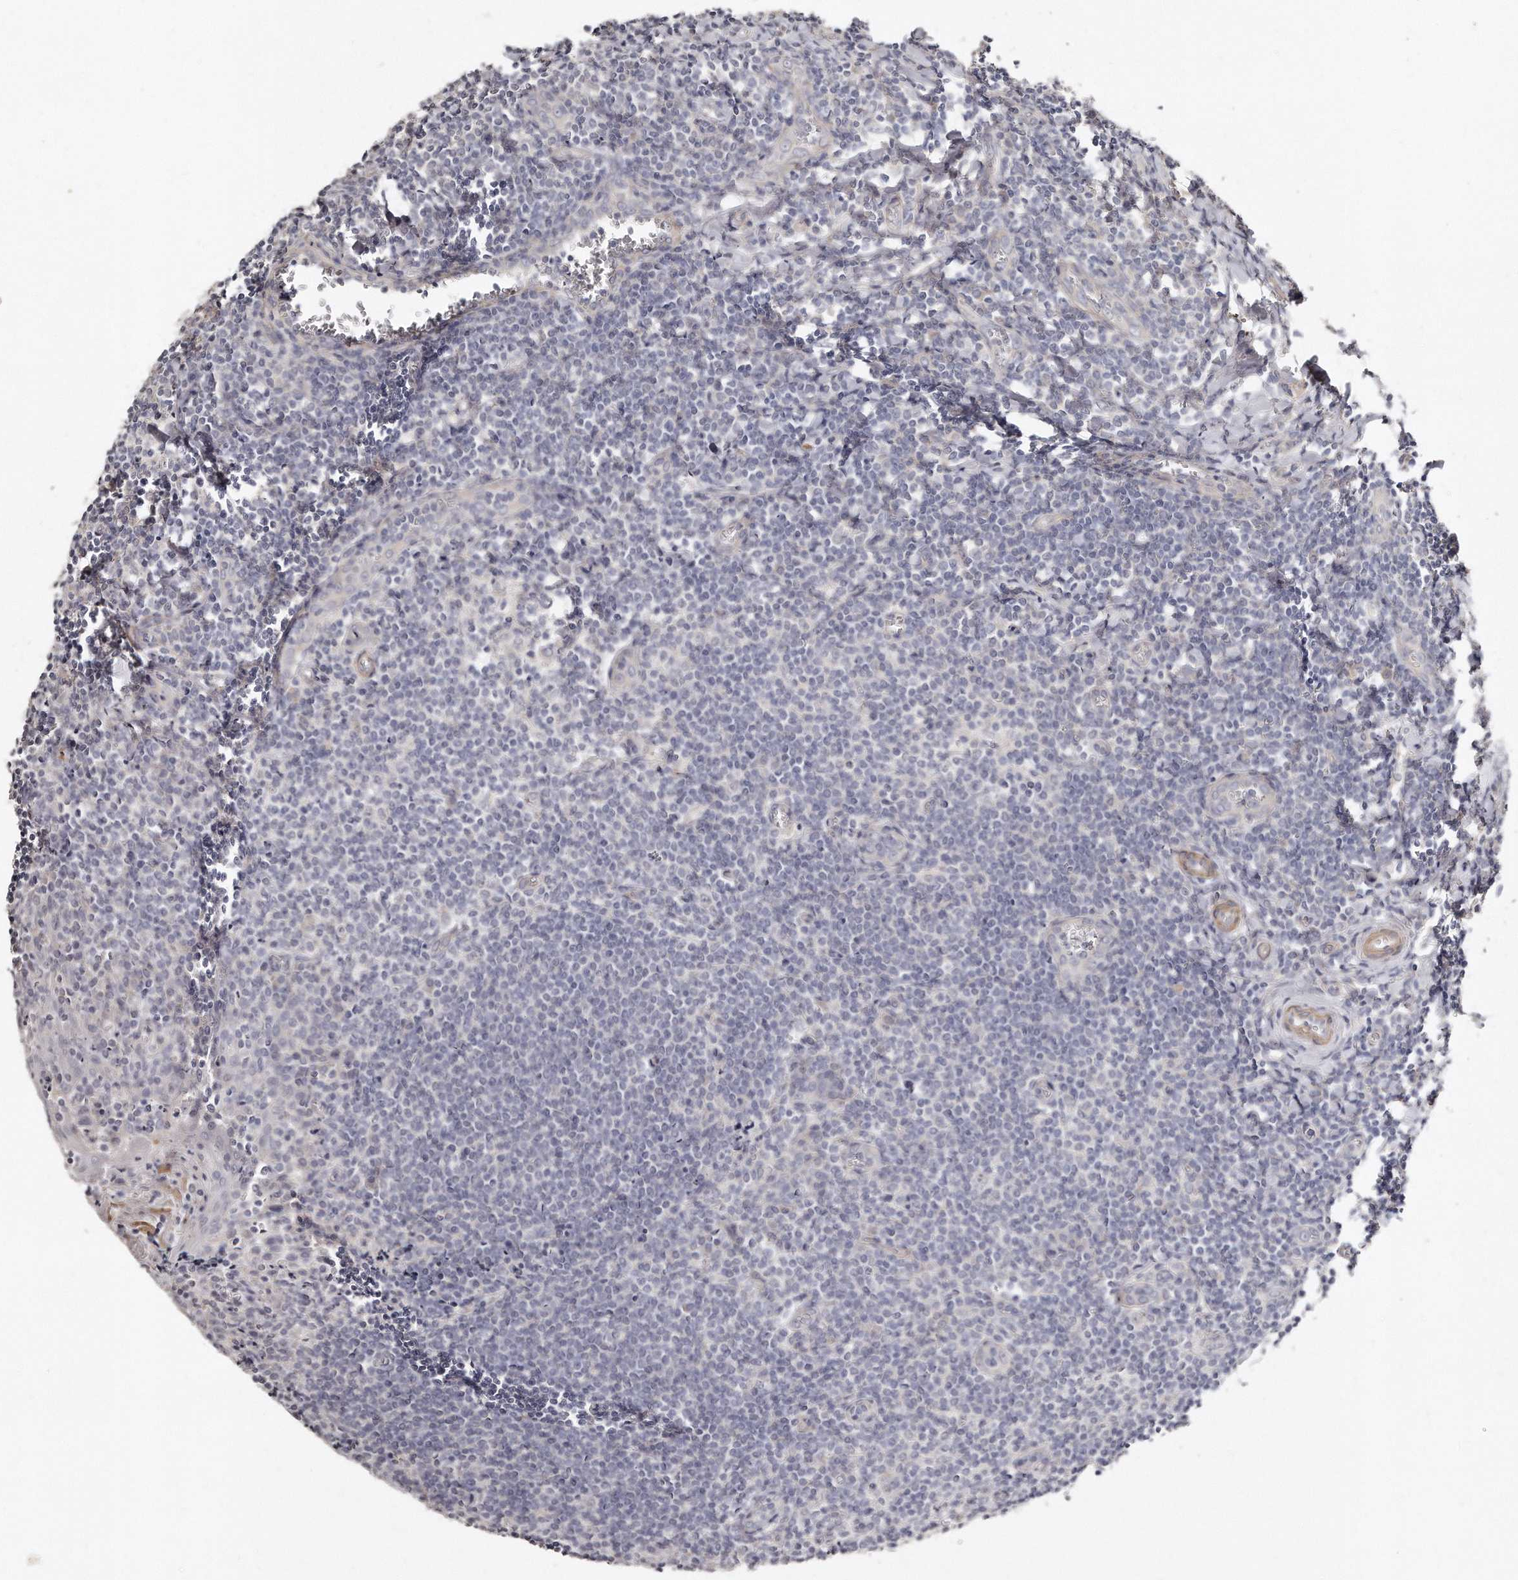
{"staining": {"intensity": "negative", "quantity": "none", "location": "none"}, "tissue": "tonsil", "cell_type": "Germinal center cells", "image_type": "normal", "snomed": [{"axis": "morphology", "description": "Normal tissue, NOS"}, {"axis": "topography", "description": "Tonsil"}], "caption": "Protein analysis of benign tonsil reveals no significant expression in germinal center cells.", "gene": "LMOD1", "patient": {"sex": "male", "age": 27}}